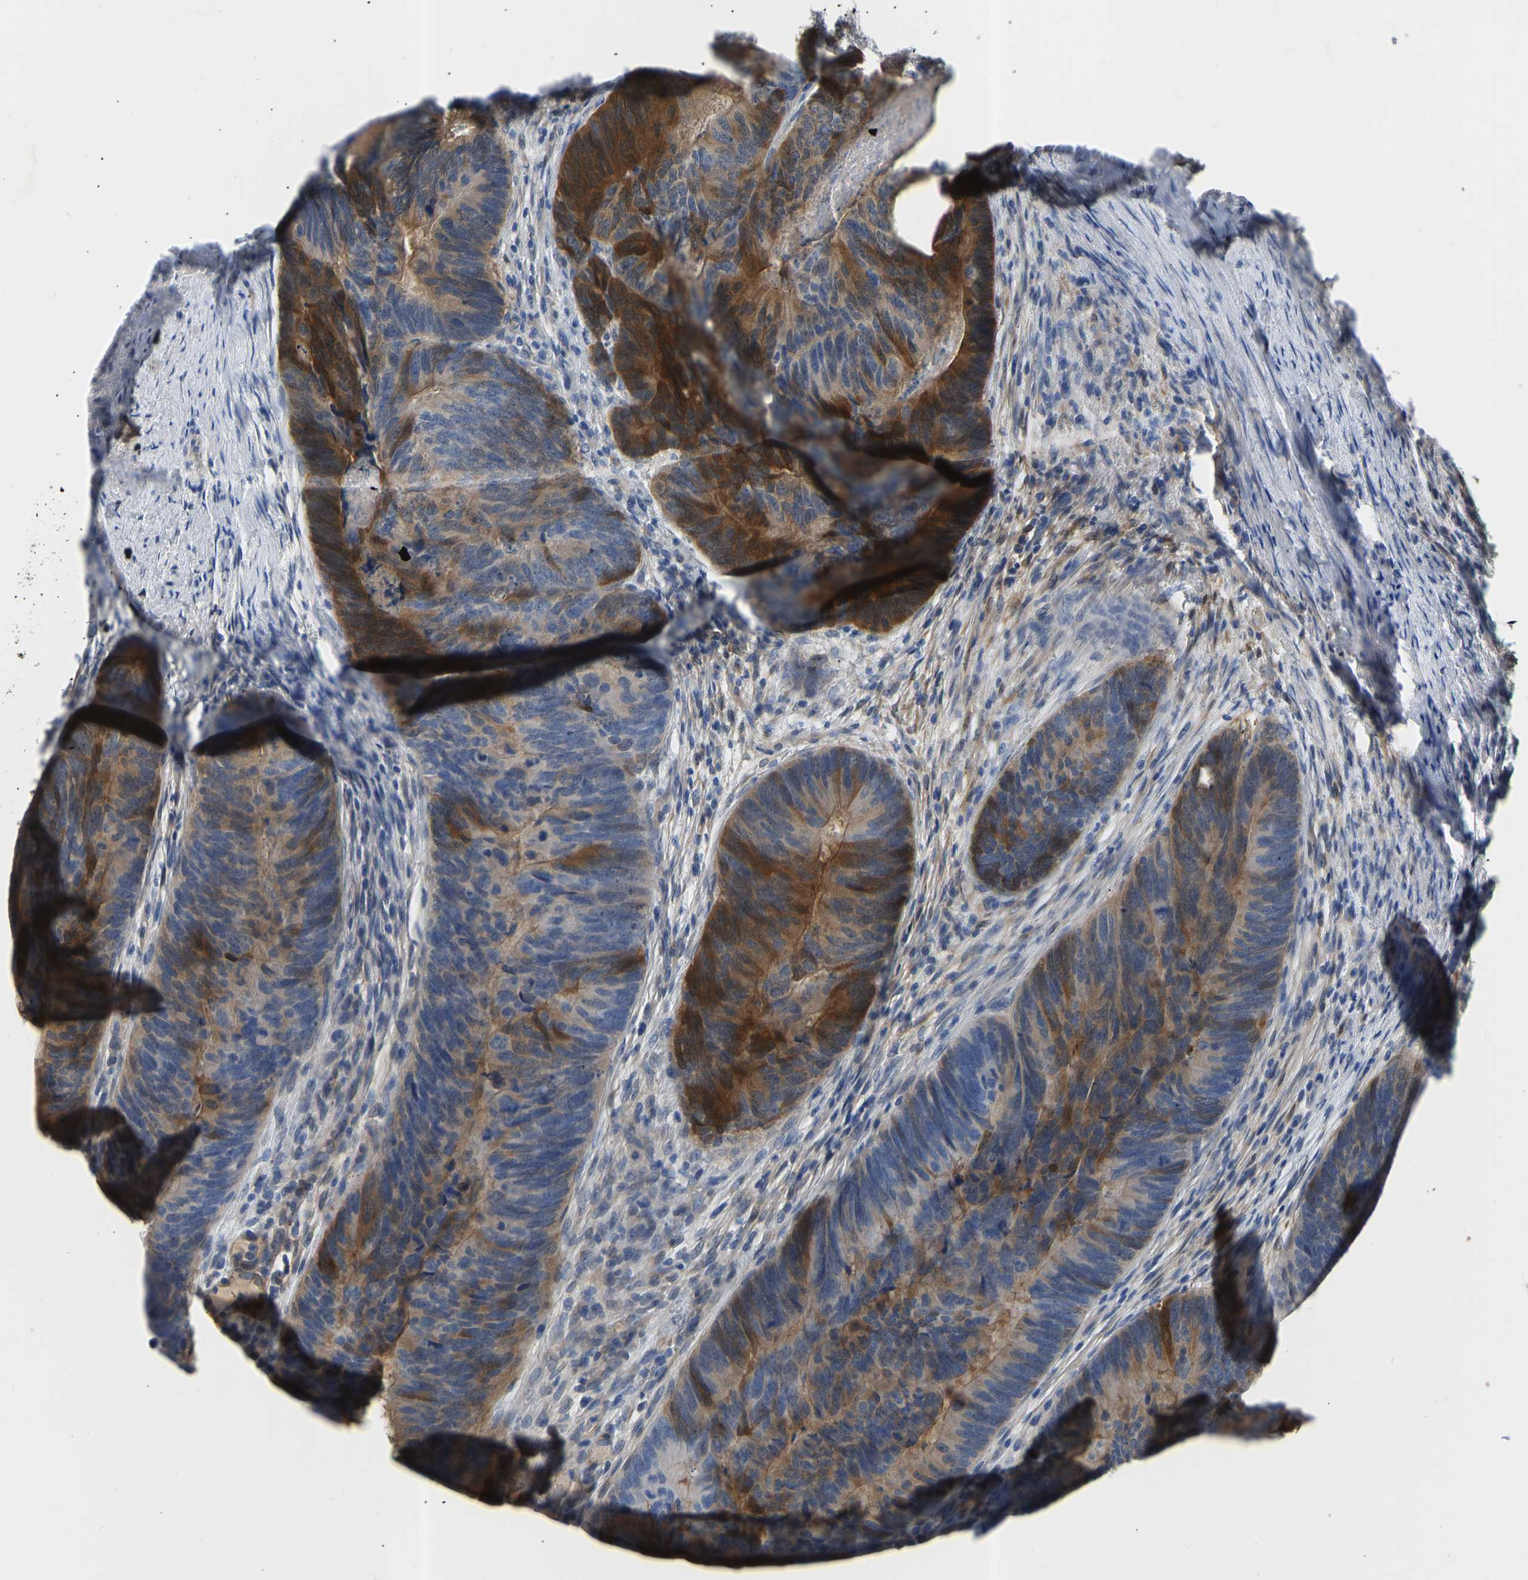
{"staining": {"intensity": "moderate", "quantity": "25%-75%", "location": "cytoplasmic/membranous"}, "tissue": "colorectal cancer", "cell_type": "Tumor cells", "image_type": "cancer", "snomed": [{"axis": "morphology", "description": "Normal tissue, NOS"}, {"axis": "morphology", "description": "Adenocarcinoma, NOS"}, {"axis": "topography", "description": "Rectum"}], "caption": "Human colorectal cancer (adenocarcinoma) stained for a protein (brown) shows moderate cytoplasmic/membranous positive positivity in approximately 25%-75% of tumor cells.", "gene": "RBP1", "patient": {"sex": "female", "age": 66}}